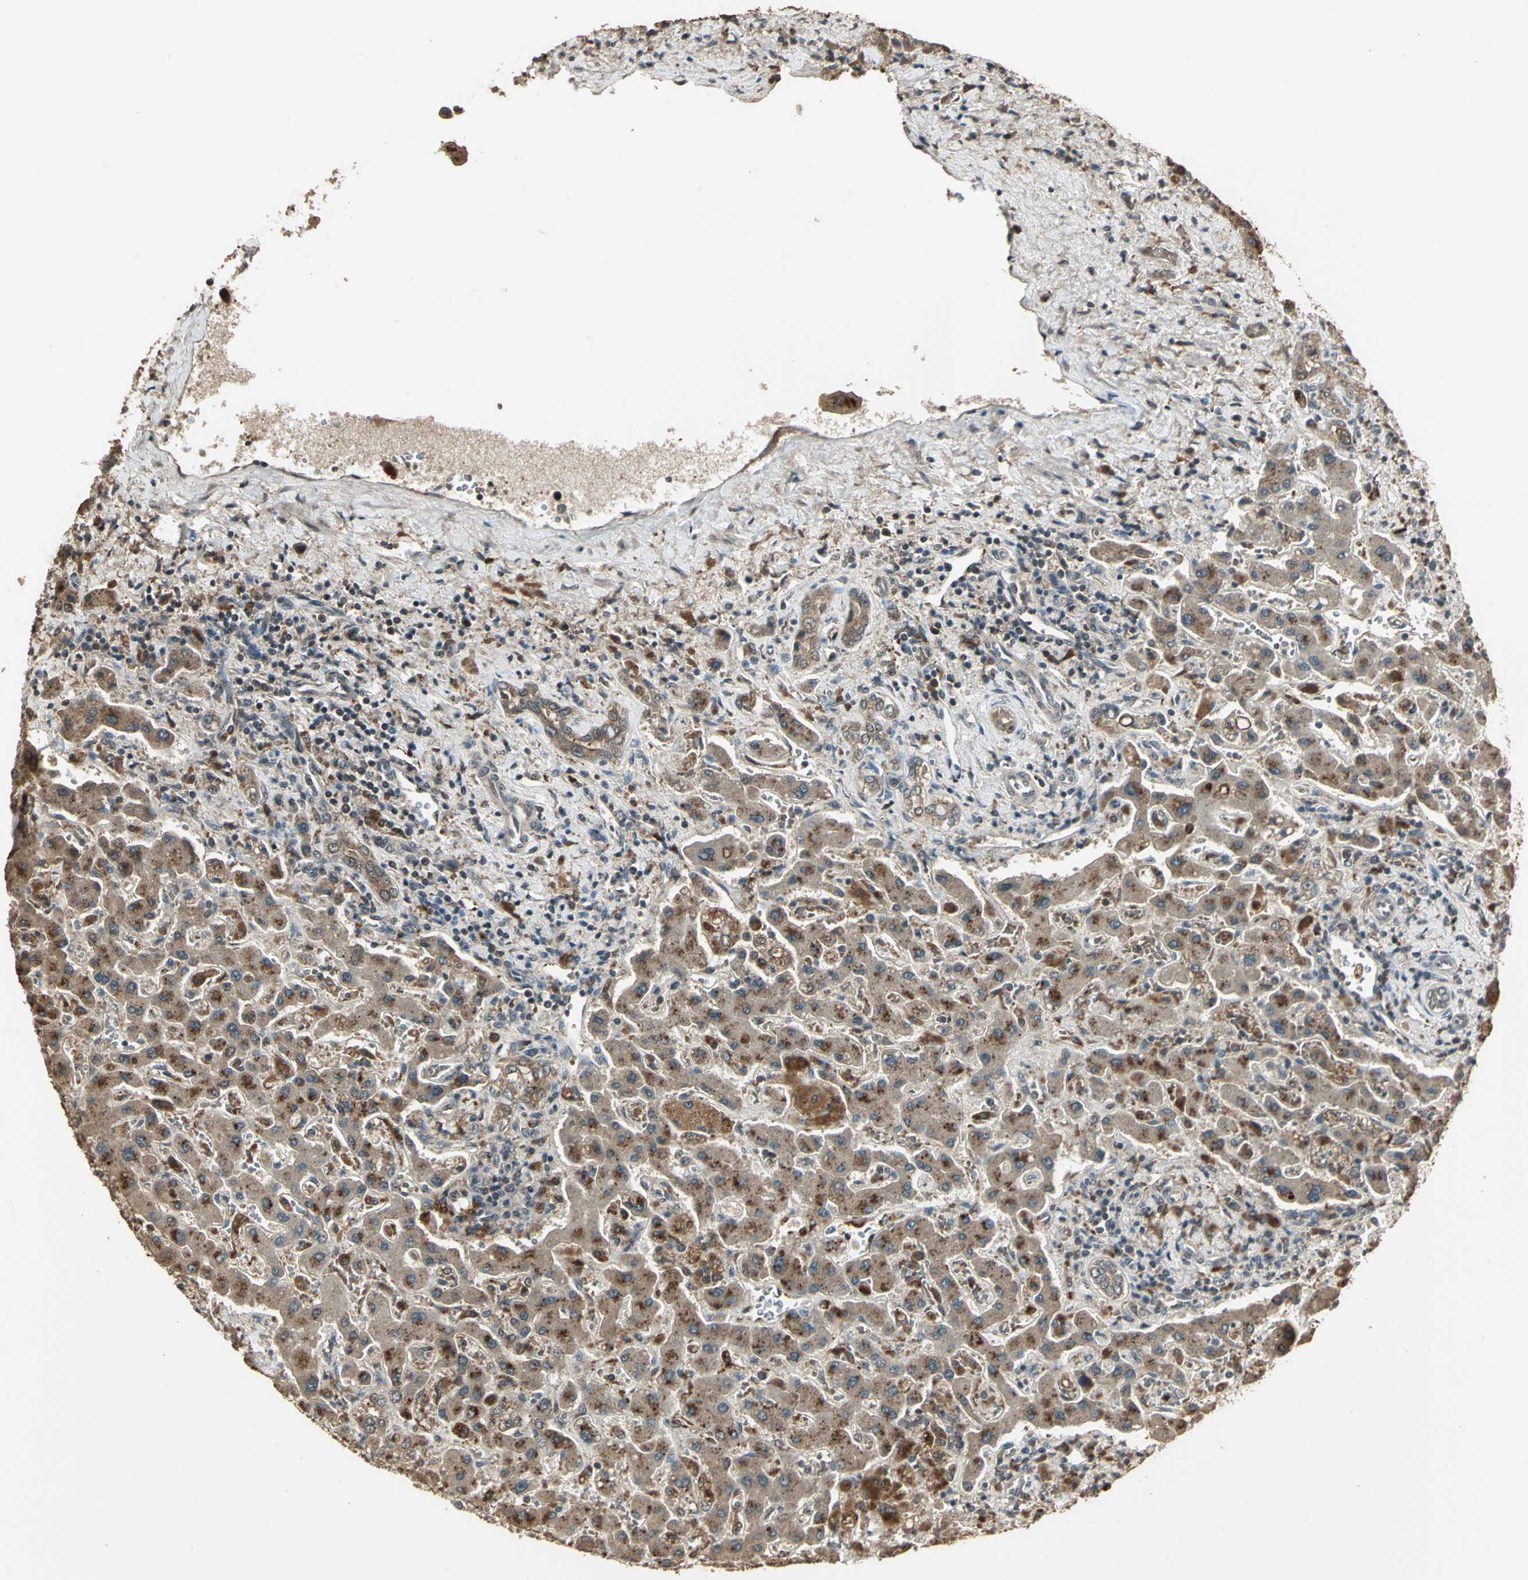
{"staining": {"intensity": "strong", "quantity": "25%-75%", "location": "cytoplasmic/membranous"}, "tissue": "liver cancer", "cell_type": "Tumor cells", "image_type": "cancer", "snomed": [{"axis": "morphology", "description": "Cholangiocarcinoma"}, {"axis": "topography", "description": "Liver"}], "caption": "IHC histopathology image of neoplastic tissue: human liver cancer stained using IHC displays high levels of strong protein expression localized specifically in the cytoplasmic/membranous of tumor cells, appearing as a cytoplasmic/membranous brown color.", "gene": "UCHL5", "patient": {"sex": "male", "age": 50}}